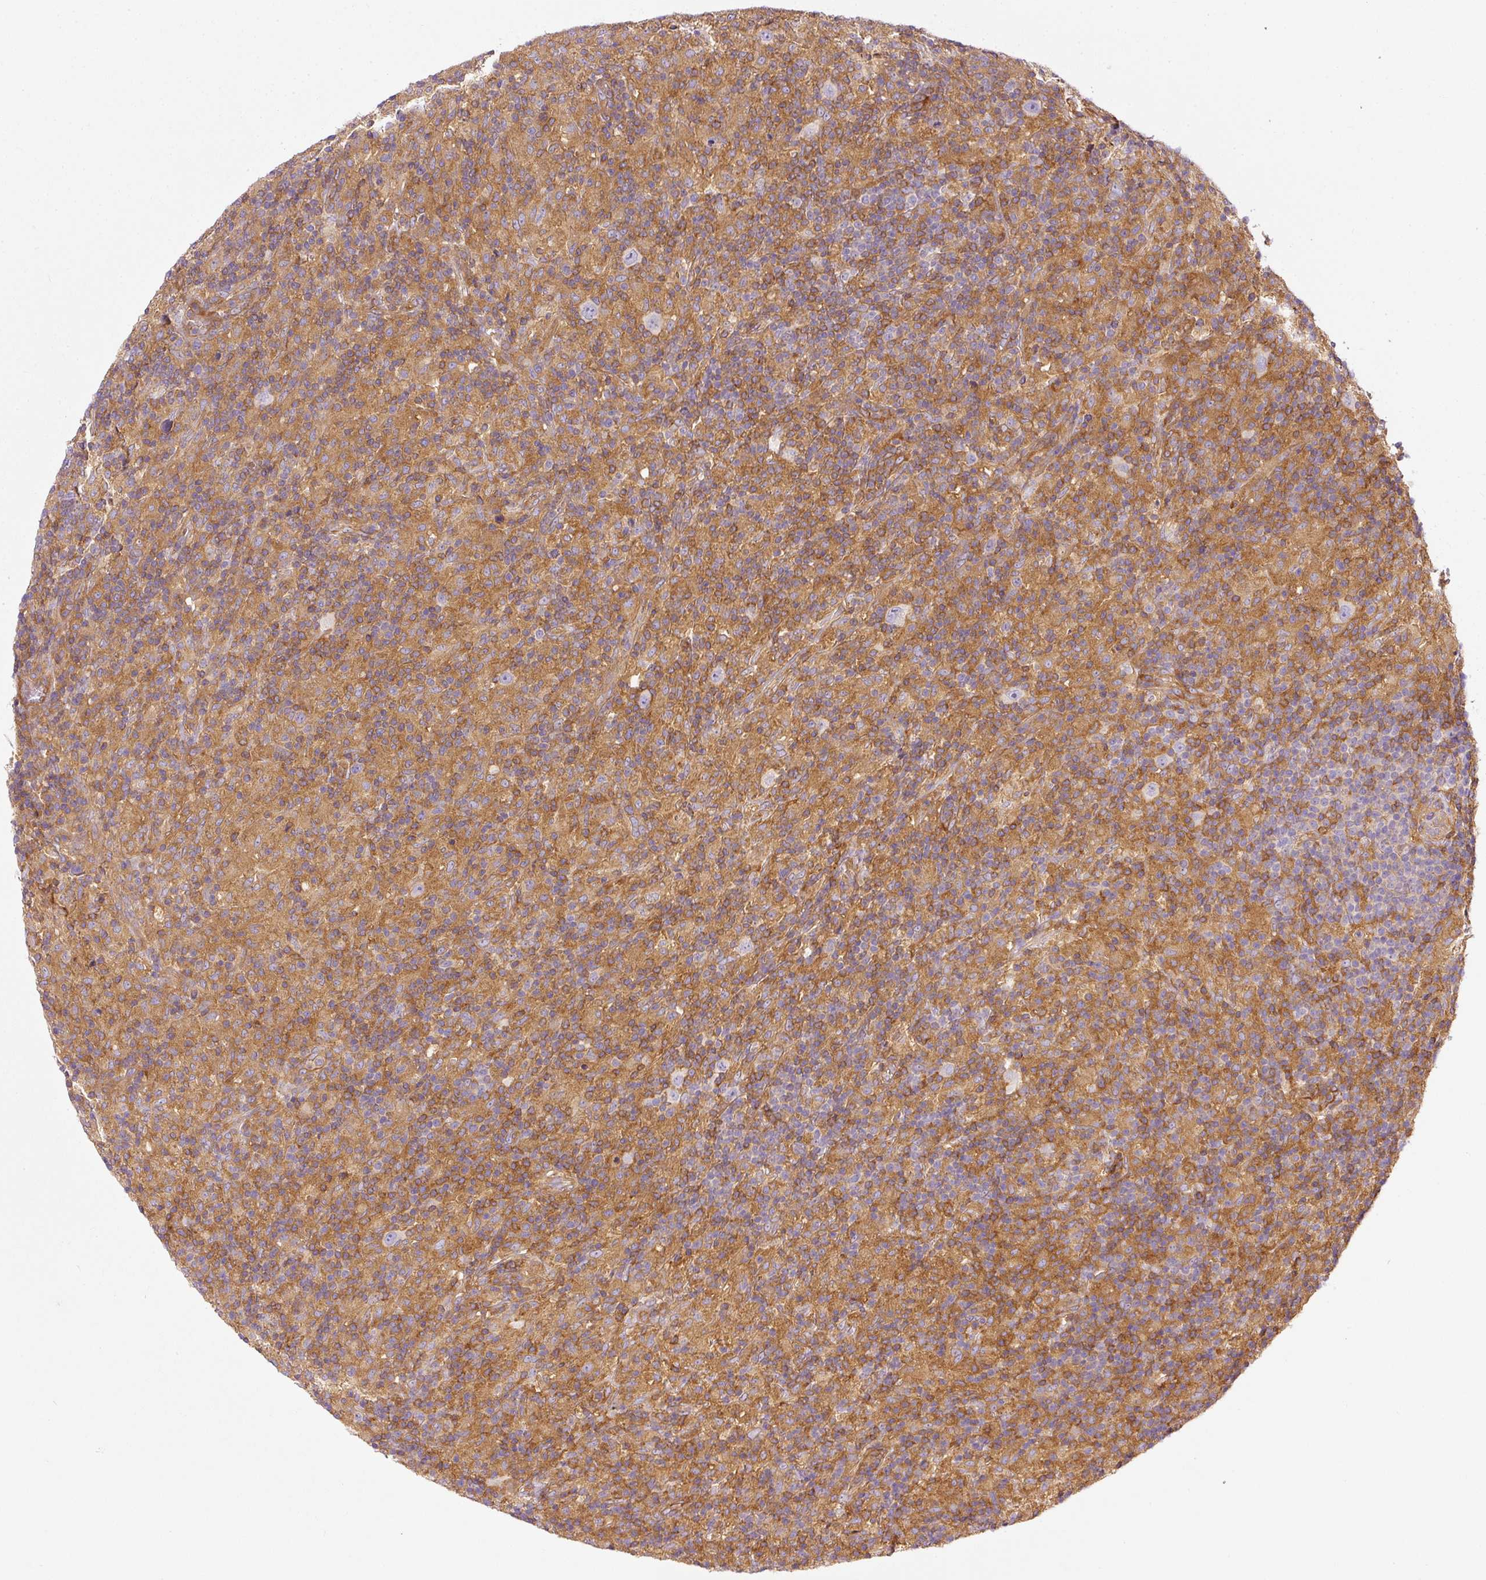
{"staining": {"intensity": "negative", "quantity": "none", "location": "none"}, "tissue": "lymphoma", "cell_type": "Tumor cells", "image_type": "cancer", "snomed": [{"axis": "morphology", "description": "Hodgkin's disease, NOS"}, {"axis": "topography", "description": "Lymph node"}], "caption": "Protein analysis of lymphoma reveals no significant positivity in tumor cells.", "gene": "TBC1D2B", "patient": {"sex": "male", "age": 70}}